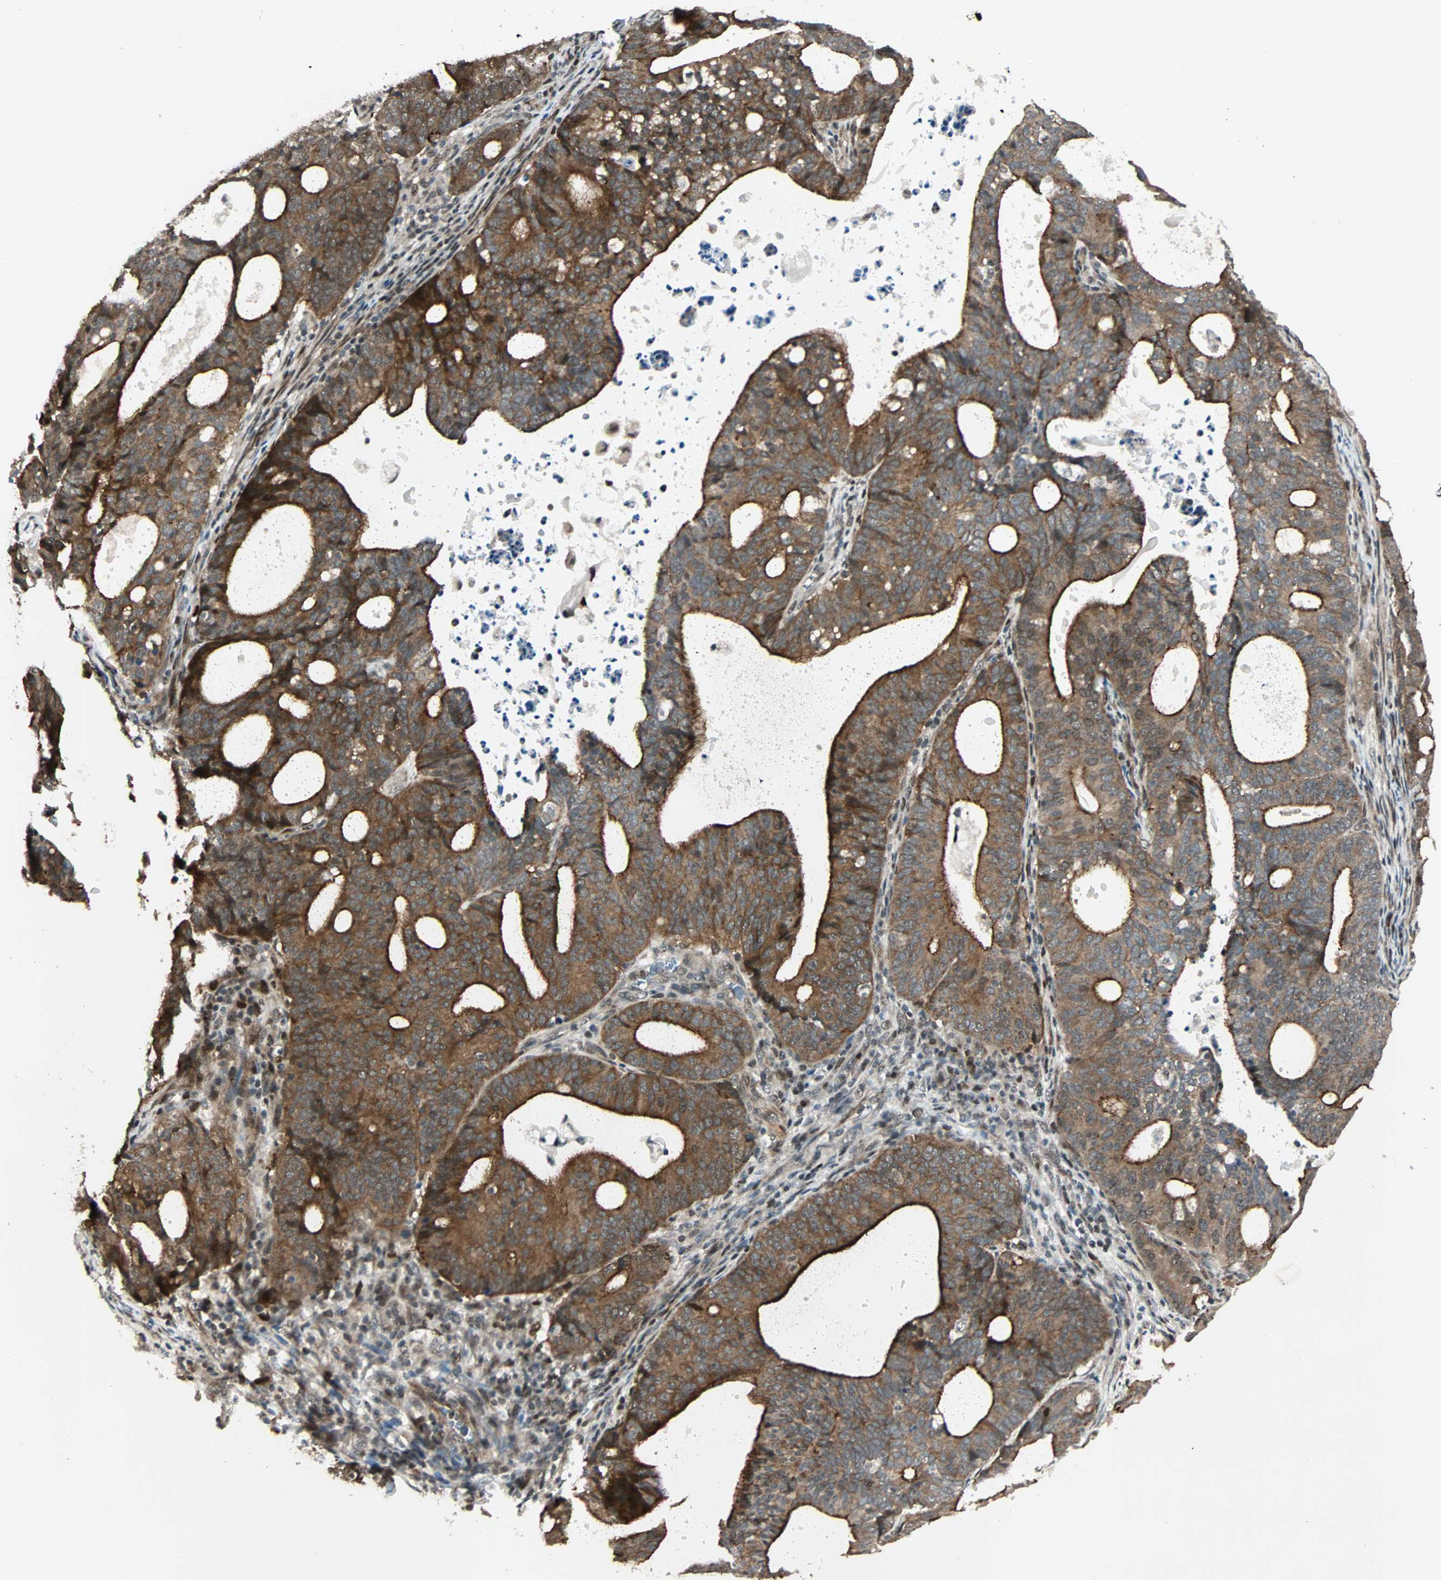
{"staining": {"intensity": "strong", "quantity": ">75%", "location": "cytoplasmic/membranous"}, "tissue": "endometrial cancer", "cell_type": "Tumor cells", "image_type": "cancer", "snomed": [{"axis": "morphology", "description": "Adenocarcinoma, NOS"}, {"axis": "topography", "description": "Uterus"}], "caption": "Tumor cells exhibit high levels of strong cytoplasmic/membranous positivity in about >75% of cells in human endometrial adenocarcinoma.", "gene": "CBX4", "patient": {"sex": "female", "age": 83}}